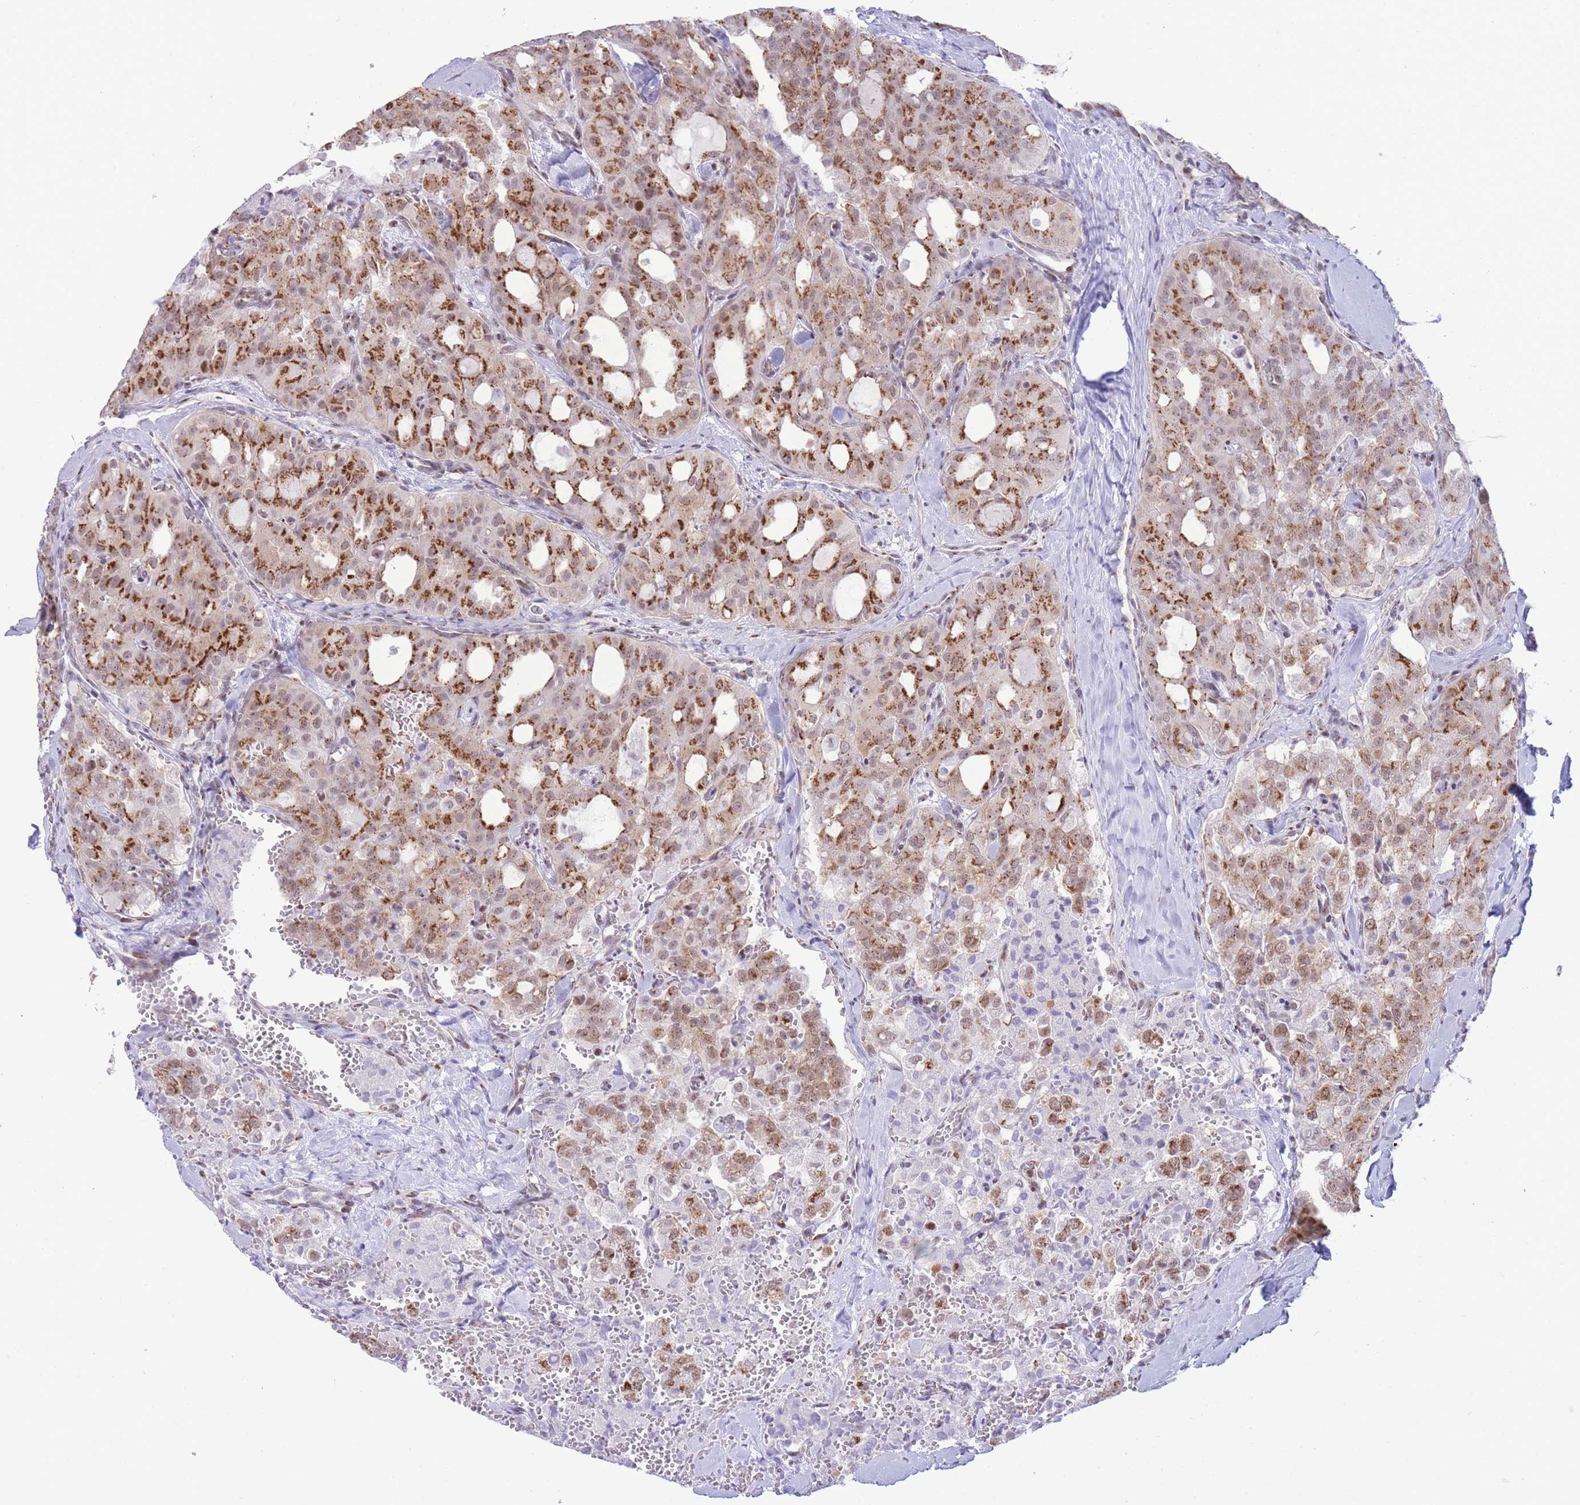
{"staining": {"intensity": "strong", "quantity": ">75%", "location": "cytoplasmic/membranous,nuclear"}, "tissue": "thyroid cancer", "cell_type": "Tumor cells", "image_type": "cancer", "snomed": [{"axis": "morphology", "description": "Follicular adenoma carcinoma, NOS"}, {"axis": "topography", "description": "Thyroid gland"}], "caption": "Immunohistochemical staining of follicular adenoma carcinoma (thyroid) displays high levels of strong cytoplasmic/membranous and nuclear protein positivity in about >75% of tumor cells.", "gene": "INO80C", "patient": {"sex": "male", "age": 75}}